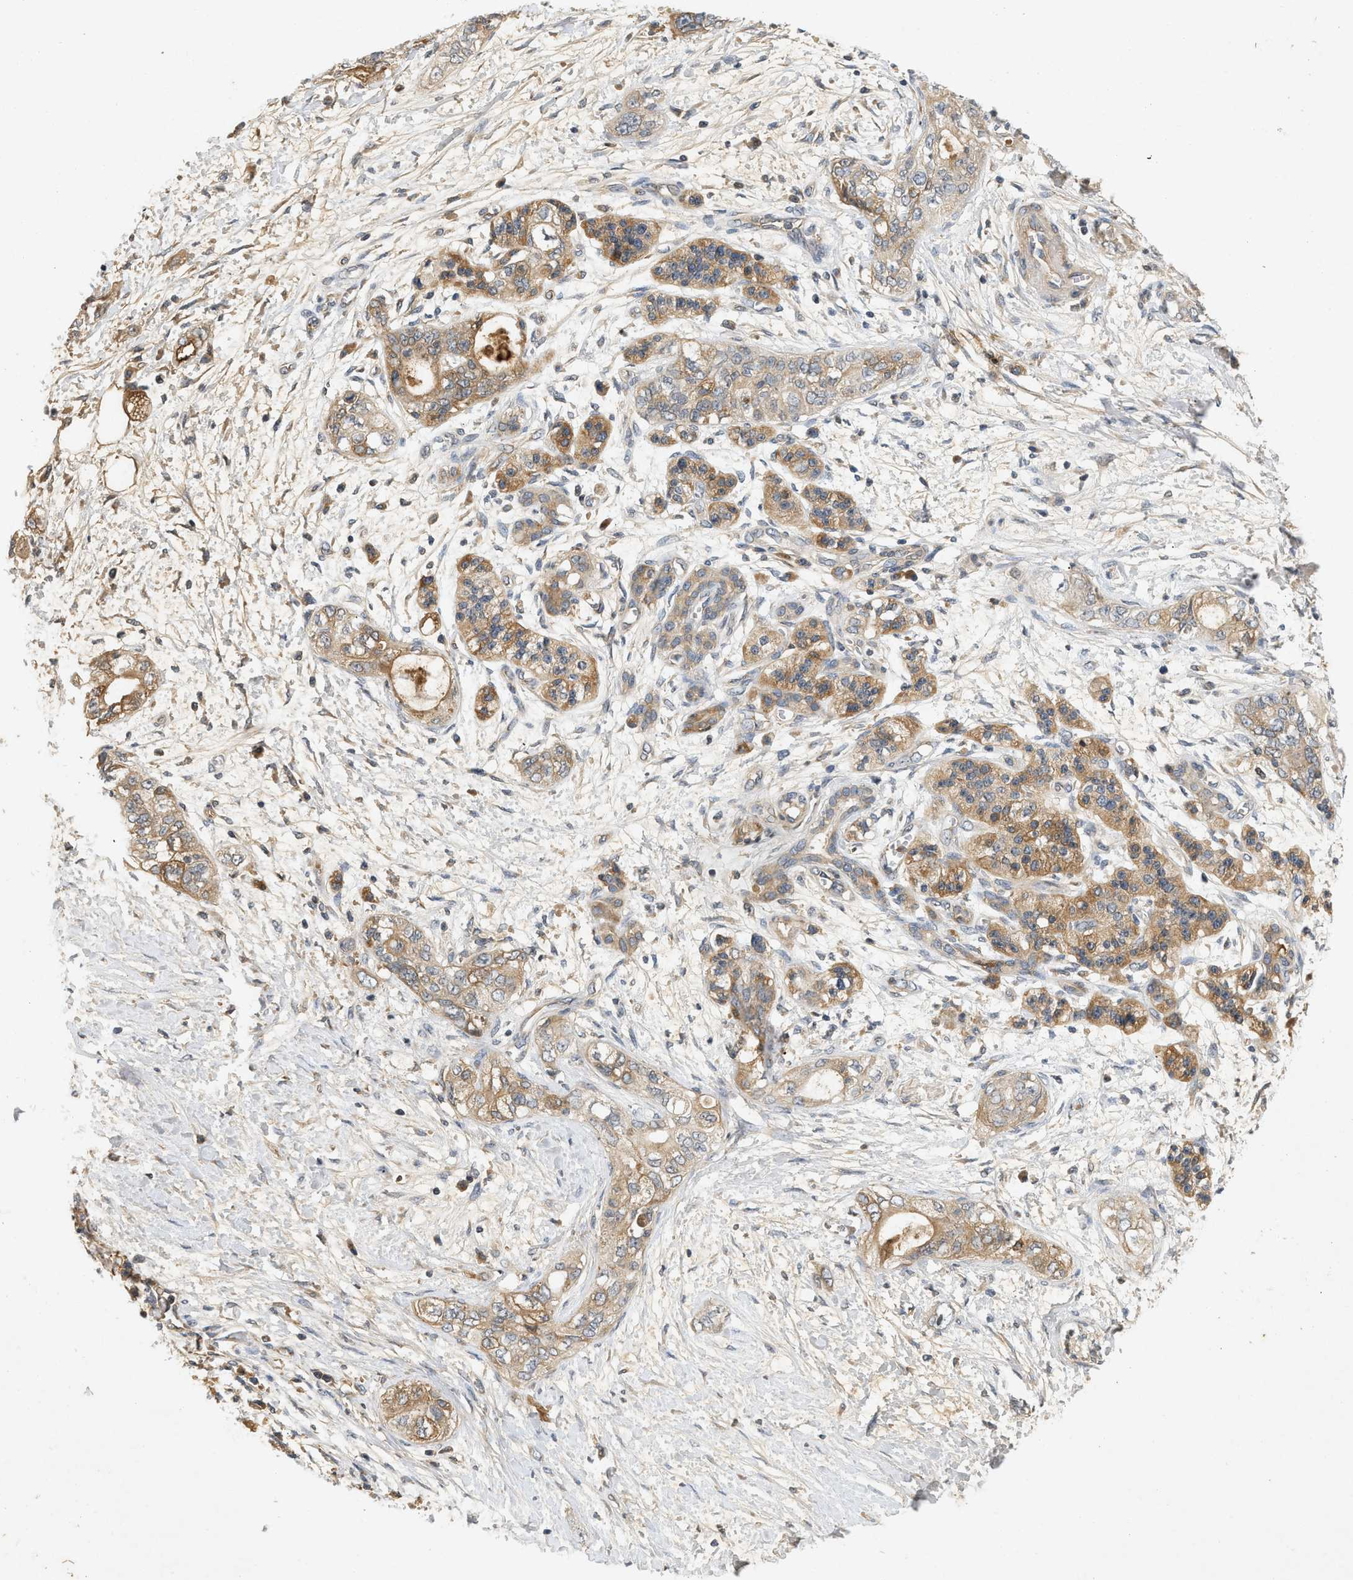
{"staining": {"intensity": "moderate", "quantity": ">75%", "location": "cytoplasmic/membranous"}, "tissue": "pancreatic cancer", "cell_type": "Tumor cells", "image_type": "cancer", "snomed": [{"axis": "morphology", "description": "Adenocarcinoma, NOS"}, {"axis": "topography", "description": "Pancreas"}], "caption": "DAB (3,3'-diaminobenzidine) immunohistochemical staining of pancreatic adenocarcinoma shows moderate cytoplasmic/membranous protein positivity in about >75% of tumor cells. (DAB (3,3'-diaminobenzidine) = brown stain, brightfield microscopy at high magnification).", "gene": "F8", "patient": {"sex": "male", "age": 70}}